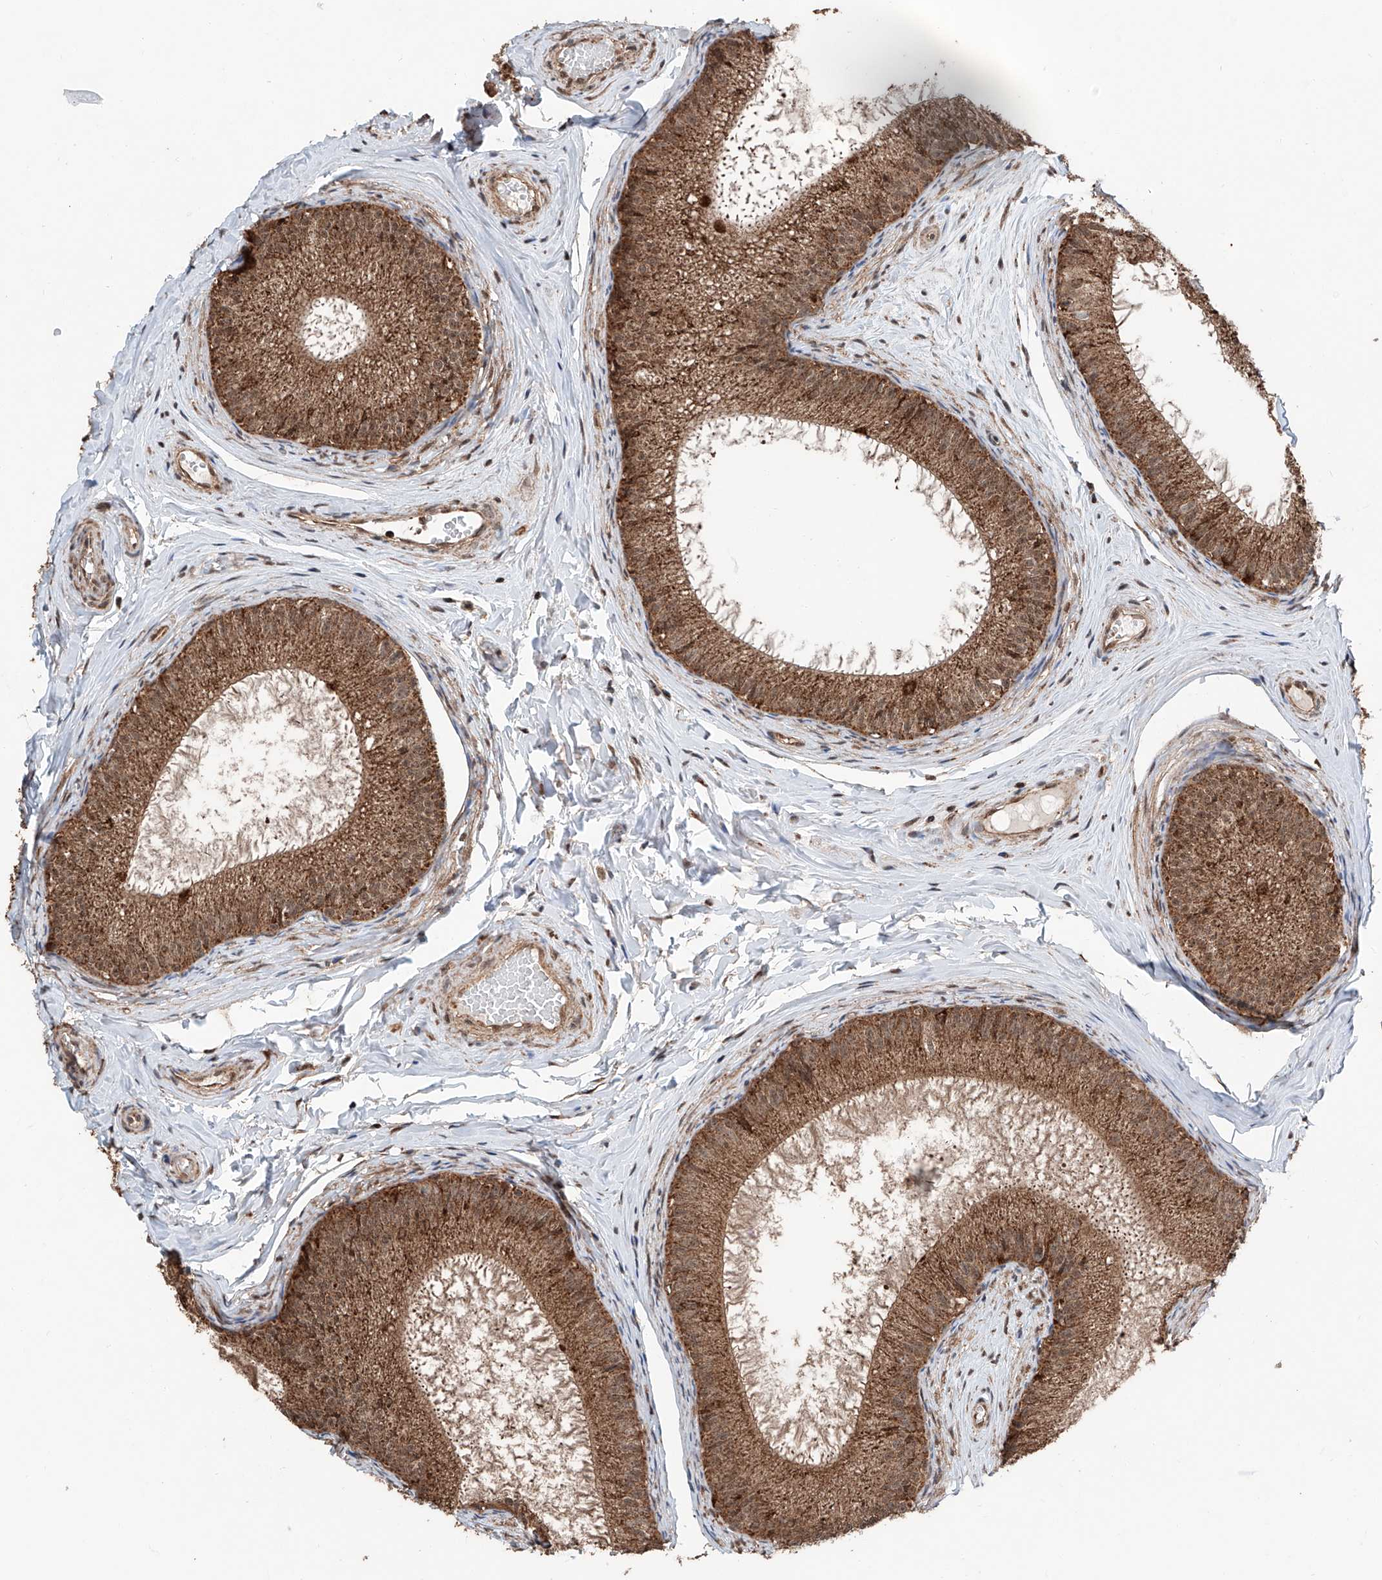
{"staining": {"intensity": "strong", "quantity": ">75%", "location": "cytoplasmic/membranous"}, "tissue": "epididymis", "cell_type": "Glandular cells", "image_type": "normal", "snomed": [{"axis": "morphology", "description": "Normal tissue, NOS"}, {"axis": "topography", "description": "Epididymis"}], "caption": "IHC staining of benign epididymis, which exhibits high levels of strong cytoplasmic/membranous positivity in about >75% of glandular cells indicating strong cytoplasmic/membranous protein staining. The staining was performed using DAB (brown) for protein detection and nuclei were counterstained in hematoxylin (blue).", "gene": "ZNF445", "patient": {"sex": "male", "age": 34}}